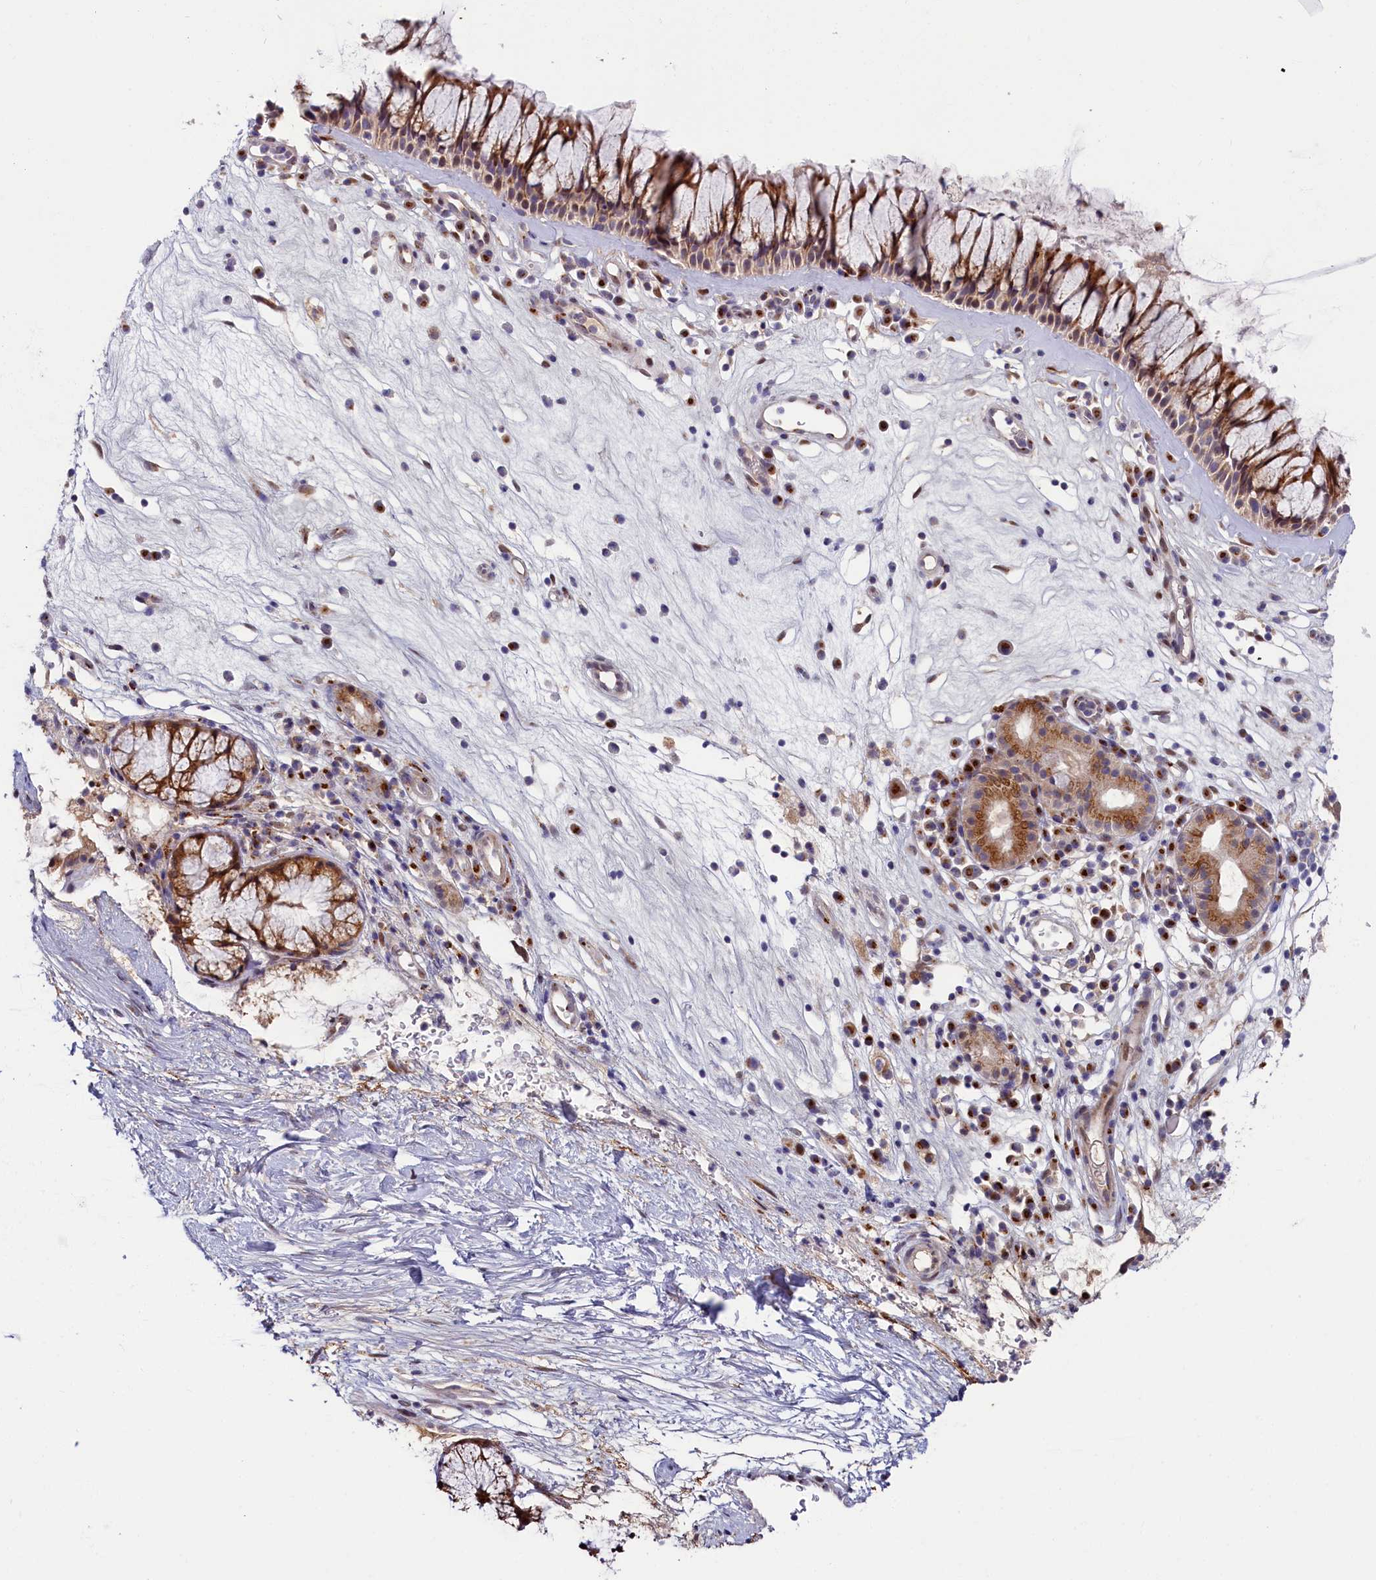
{"staining": {"intensity": "moderate", "quantity": ">75%", "location": "cytoplasmic/membranous"}, "tissue": "nasopharynx", "cell_type": "Respiratory epithelial cells", "image_type": "normal", "snomed": [{"axis": "morphology", "description": "Normal tissue, NOS"}, {"axis": "morphology", "description": "Inflammation, NOS"}, {"axis": "morphology", "description": "Malignant melanoma, Metastatic site"}, {"axis": "topography", "description": "Nasopharynx"}], "caption": "Protein staining reveals moderate cytoplasmic/membranous staining in approximately >75% of respiratory epithelial cells in benign nasopharynx.", "gene": "CHST12", "patient": {"sex": "male", "age": 70}}